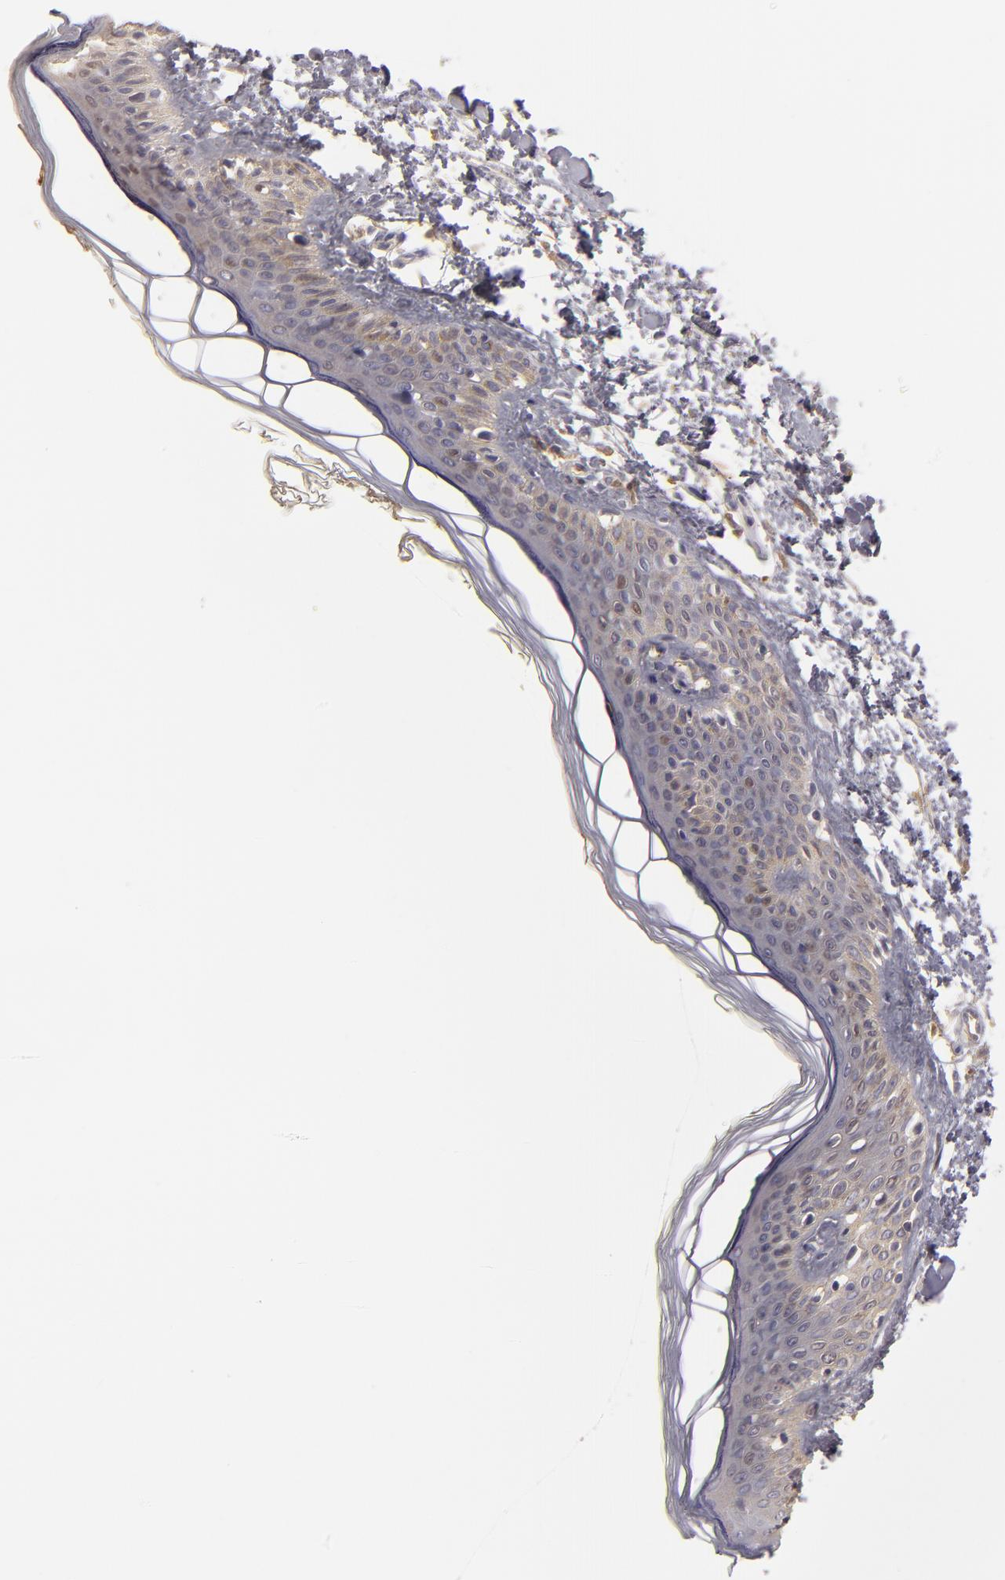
{"staining": {"intensity": "negative", "quantity": "none", "location": "none"}, "tissue": "skin", "cell_type": "Fibroblasts", "image_type": "normal", "snomed": [{"axis": "morphology", "description": "Normal tissue, NOS"}, {"axis": "morphology", "description": "Sarcoma, NOS"}, {"axis": "topography", "description": "Skin"}, {"axis": "topography", "description": "Soft tissue"}], "caption": "Immunohistochemistry (IHC) histopathology image of normal skin: human skin stained with DAB (3,3'-diaminobenzidine) shows no significant protein positivity in fibroblasts.", "gene": "SERPINA1", "patient": {"sex": "female", "age": 51}}